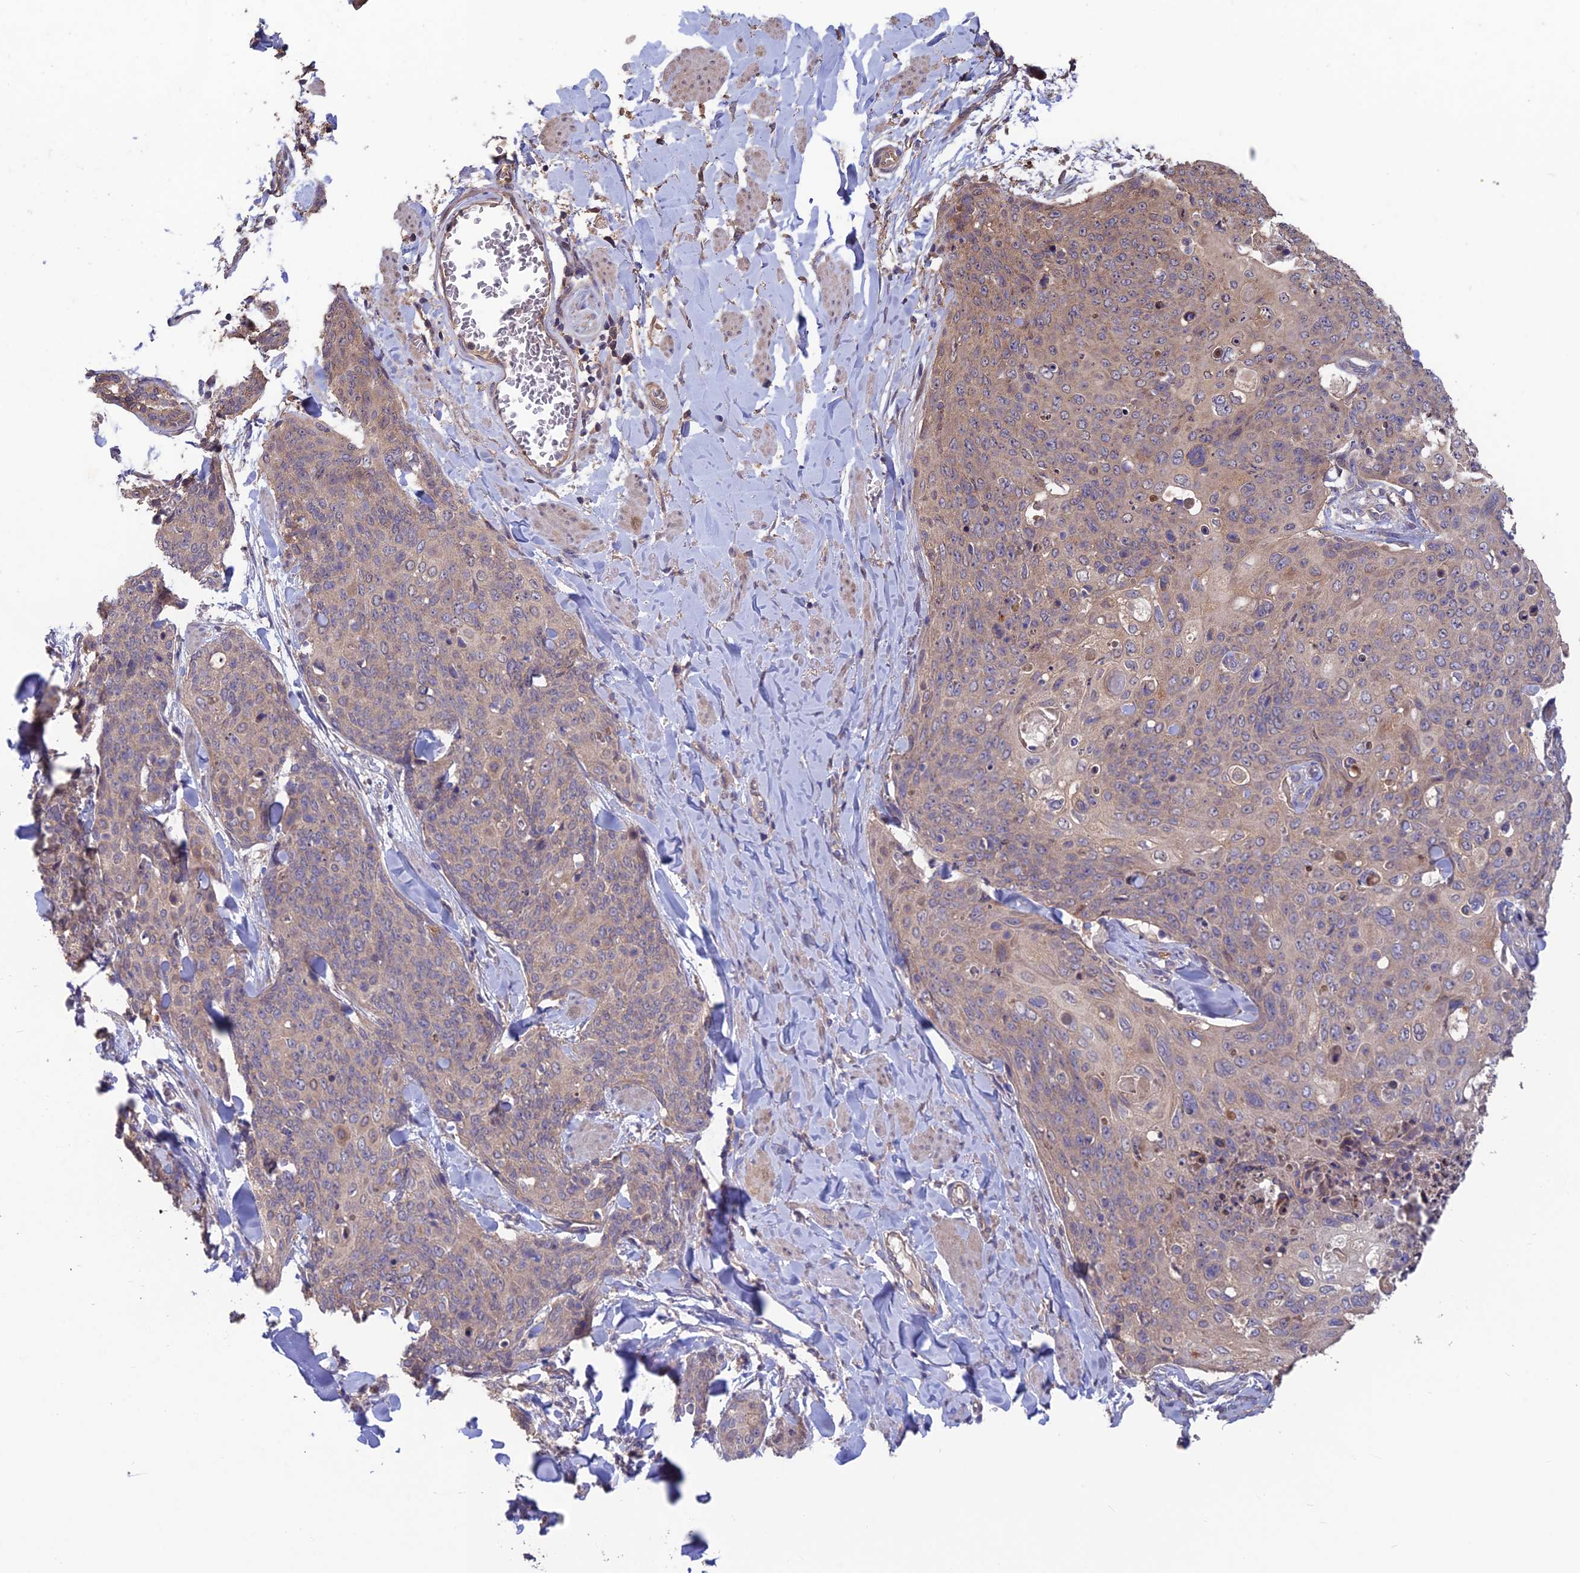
{"staining": {"intensity": "weak", "quantity": "25%-75%", "location": "cytoplasmic/membranous"}, "tissue": "skin cancer", "cell_type": "Tumor cells", "image_type": "cancer", "snomed": [{"axis": "morphology", "description": "Squamous cell carcinoma, NOS"}, {"axis": "topography", "description": "Skin"}, {"axis": "topography", "description": "Vulva"}], "caption": "Skin squamous cell carcinoma was stained to show a protein in brown. There is low levels of weak cytoplasmic/membranous expression in about 25%-75% of tumor cells. The protein is stained brown, and the nuclei are stained in blue (DAB (3,3'-diaminobenzidine) IHC with brightfield microscopy, high magnification).", "gene": "SHISA5", "patient": {"sex": "female", "age": 85}}